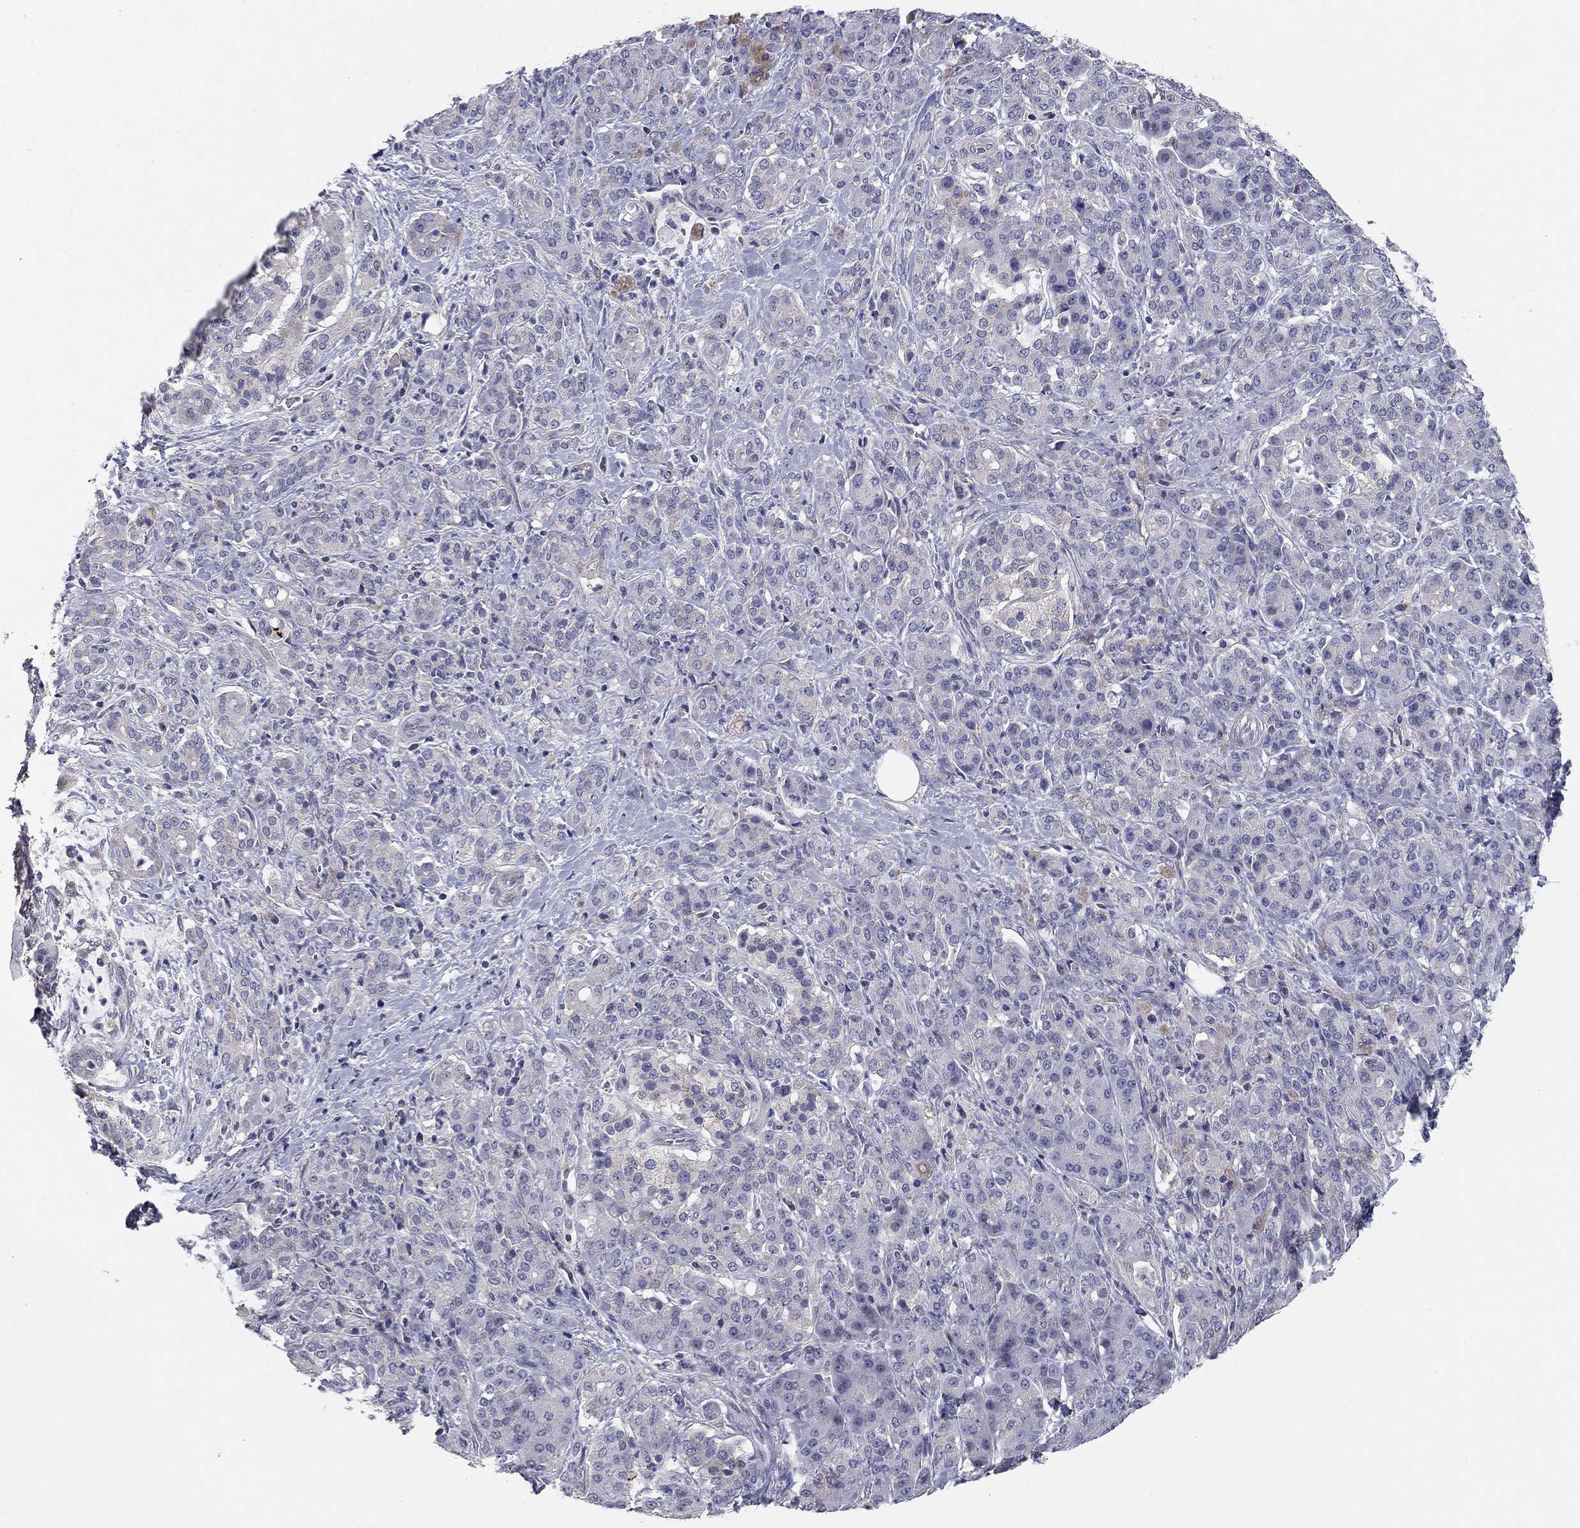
{"staining": {"intensity": "negative", "quantity": "none", "location": "none"}, "tissue": "pancreatic cancer", "cell_type": "Tumor cells", "image_type": "cancer", "snomed": [{"axis": "morphology", "description": "Normal tissue, NOS"}, {"axis": "morphology", "description": "Inflammation, NOS"}, {"axis": "morphology", "description": "Adenocarcinoma, NOS"}, {"axis": "topography", "description": "Pancreas"}], "caption": "This micrograph is of pancreatic cancer (adenocarcinoma) stained with immunohistochemistry (IHC) to label a protein in brown with the nuclei are counter-stained blue. There is no staining in tumor cells. (DAB (3,3'-diaminobenzidine) IHC, high magnification).", "gene": "SEPTIN3", "patient": {"sex": "male", "age": 57}}